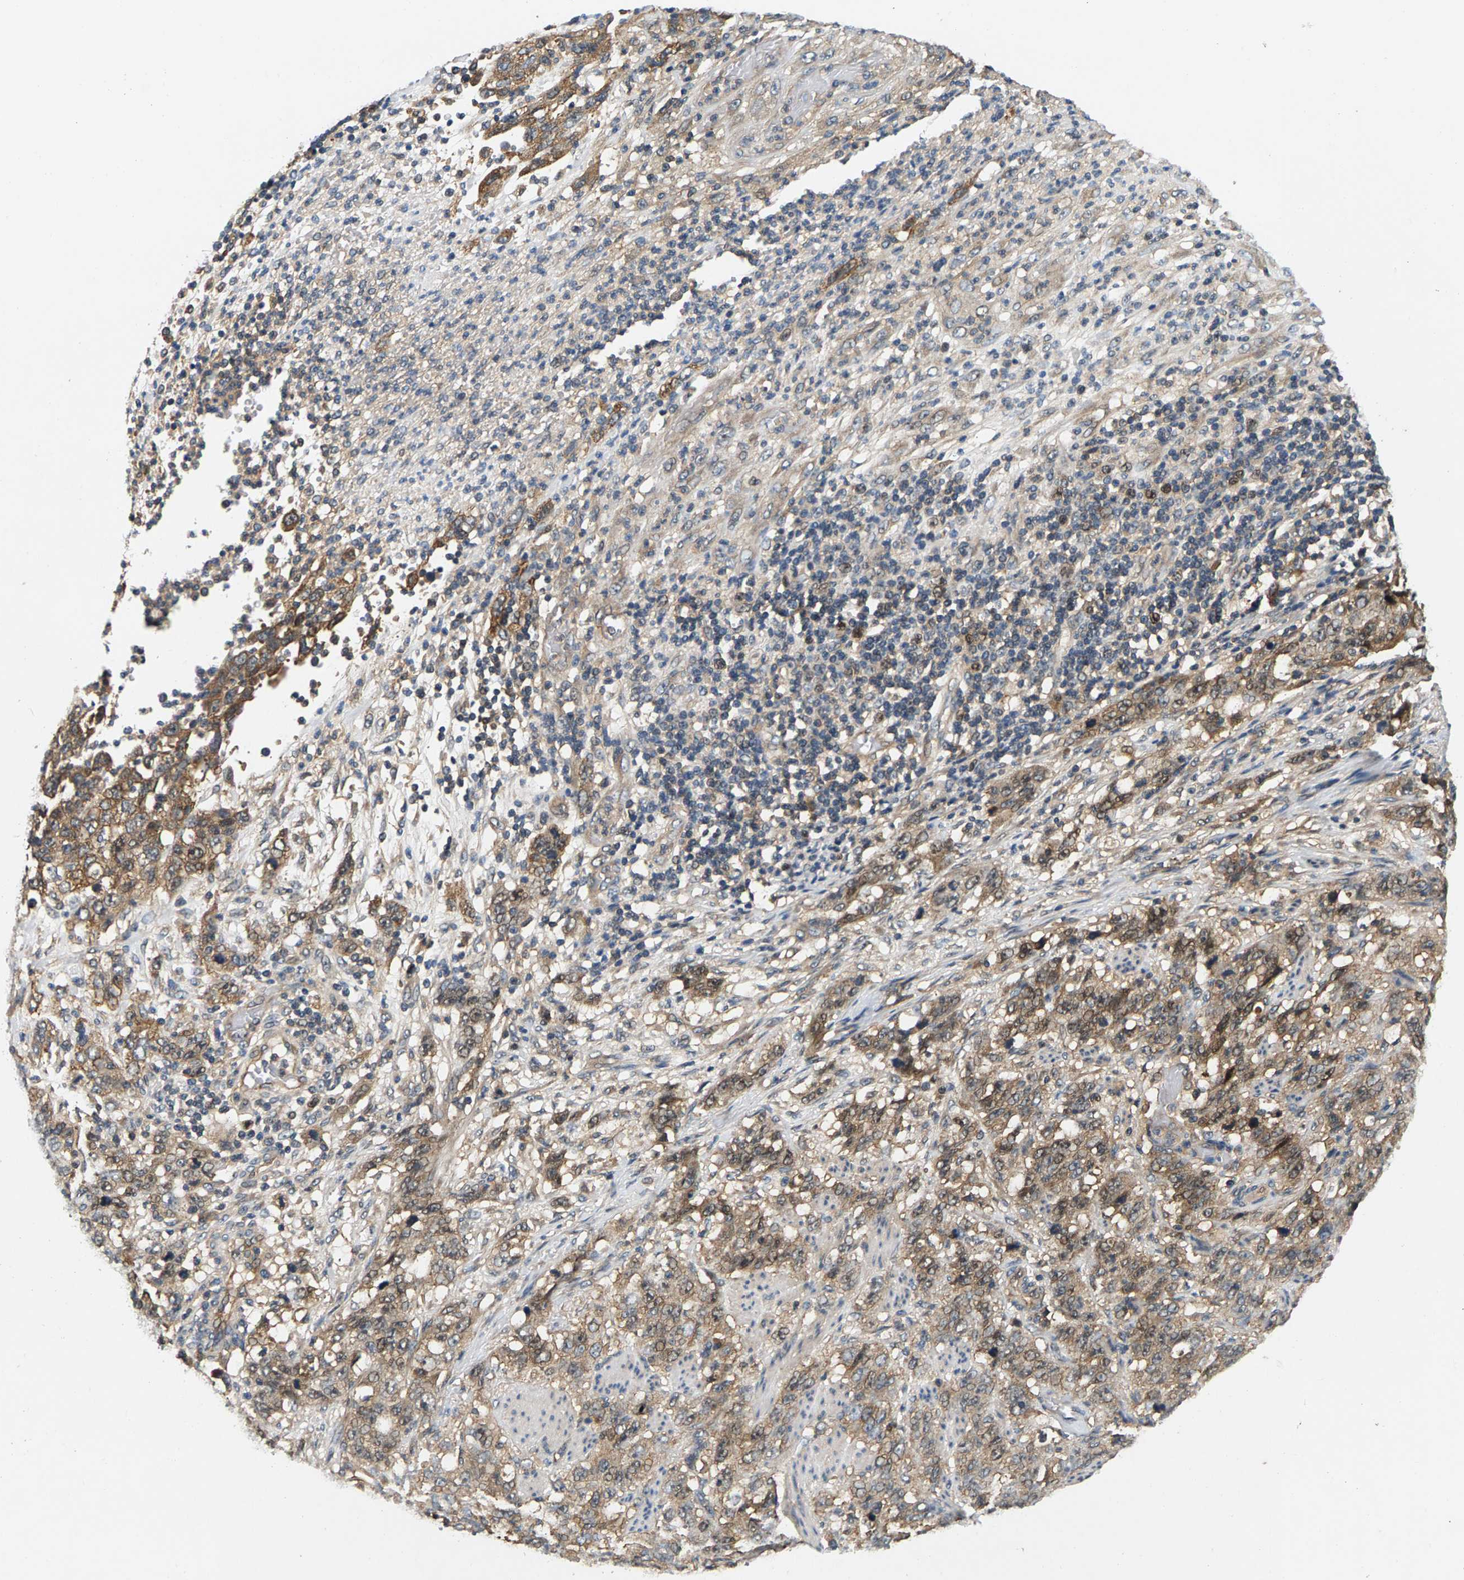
{"staining": {"intensity": "weak", "quantity": ">75%", "location": "cytoplasmic/membranous"}, "tissue": "stomach cancer", "cell_type": "Tumor cells", "image_type": "cancer", "snomed": [{"axis": "morphology", "description": "Adenocarcinoma, NOS"}, {"axis": "topography", "description": "Stomach"}], "caption": "Stomach cancer was stained to show a protein in brown. There is low levels of weak cytoplasmic/membranous positivity in approximately >75% of tumor cells.", "gene": "FAM78A", "patient": {"sex": "male", "age": 48}}